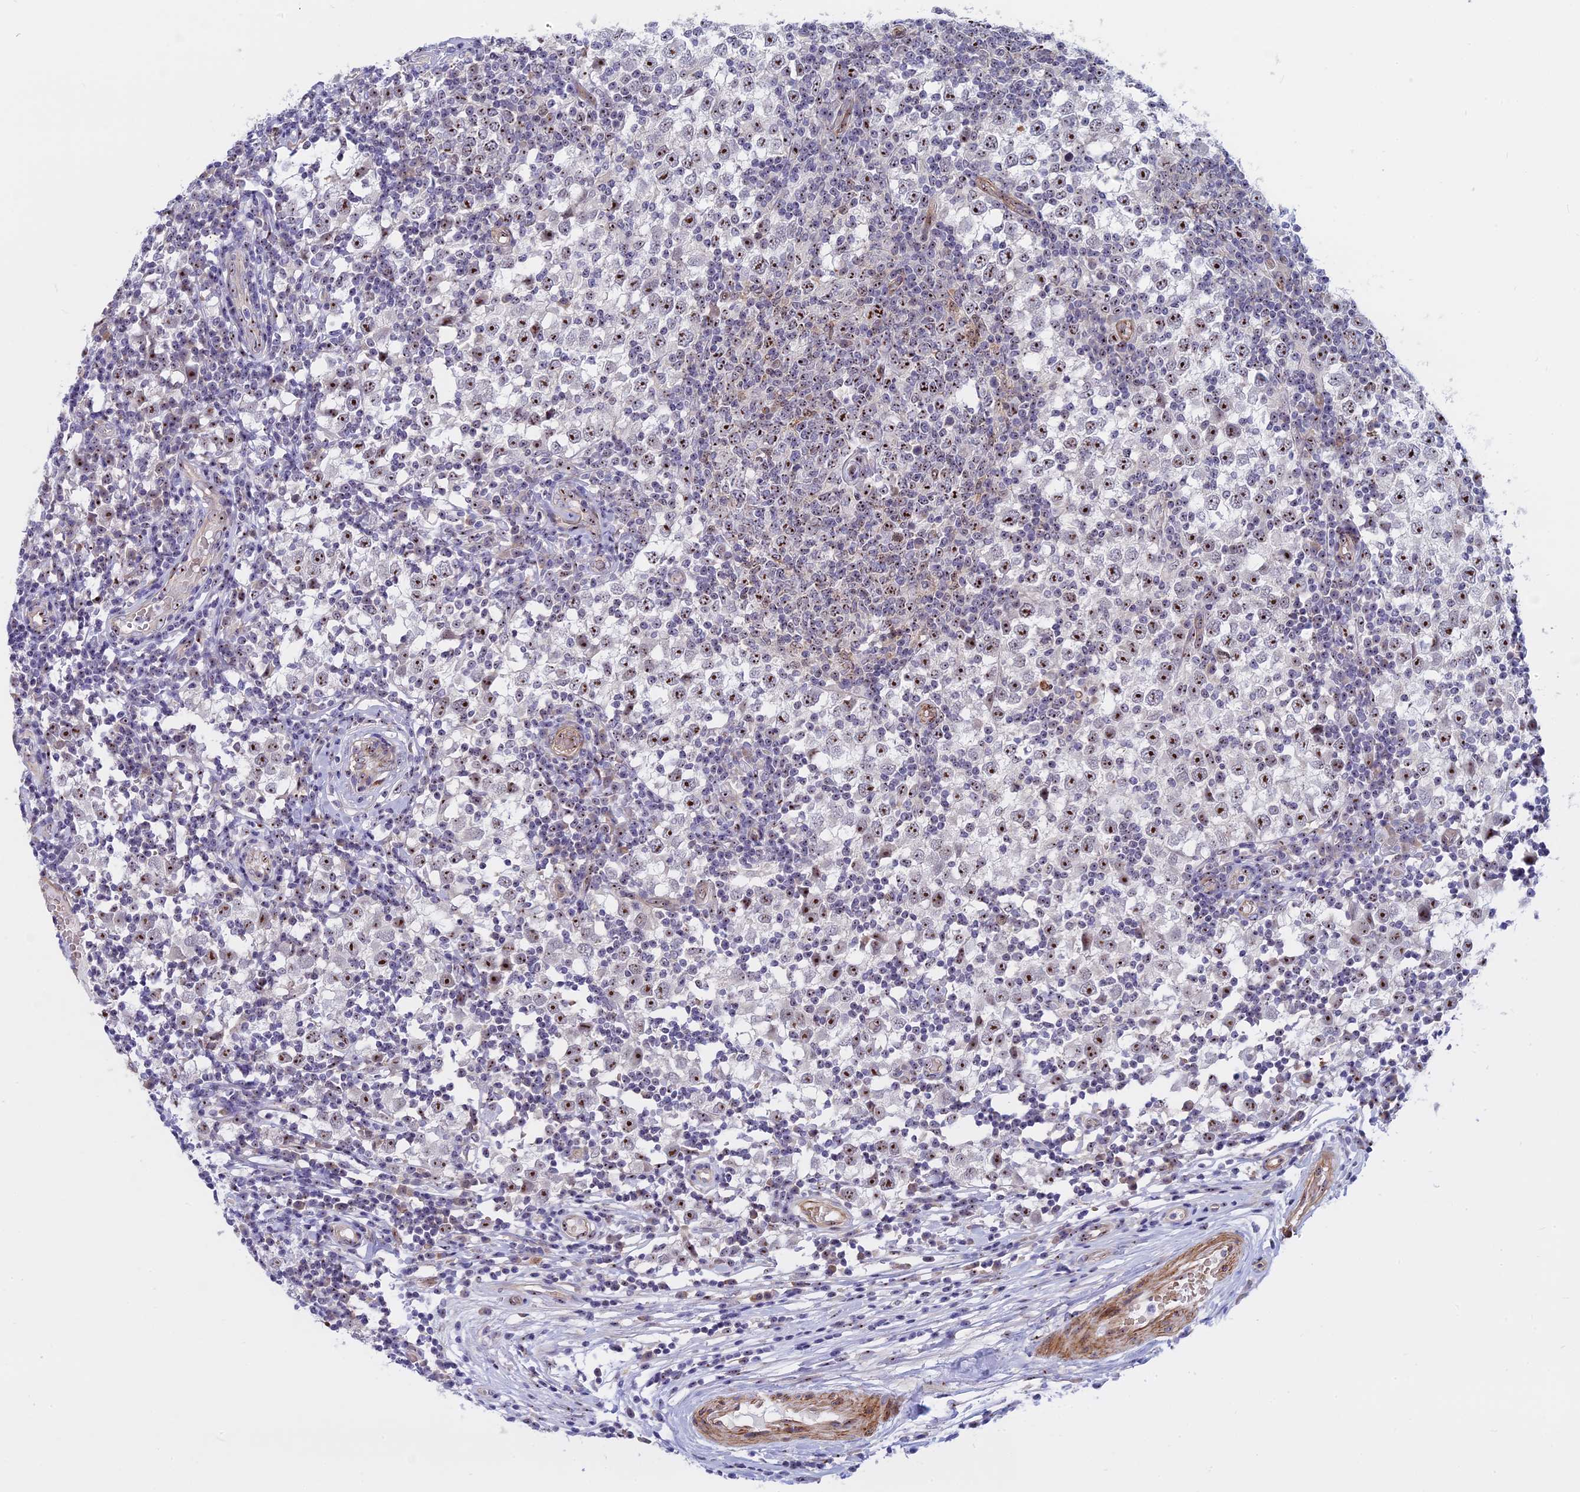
{"staining": {"intensity": "moderate", "quantity": "25%-75%", "location": "nuclear"}, "tissue": "testis cancer", "cell_type": "Tumor cells", "image_type": "cancer", "snomed": [{"axis": "morphology", "description": "Seminoma, NOS"}, {"axis": "topography", "description": "Testis"}], "caption": "IHC of seminoma (testis) displays medium levels of moderate nuclear staining in approximately 25%-75% of tumor cells.", "gene": "DBNDD1", "patient": {"sex": "male", "age": 65}}